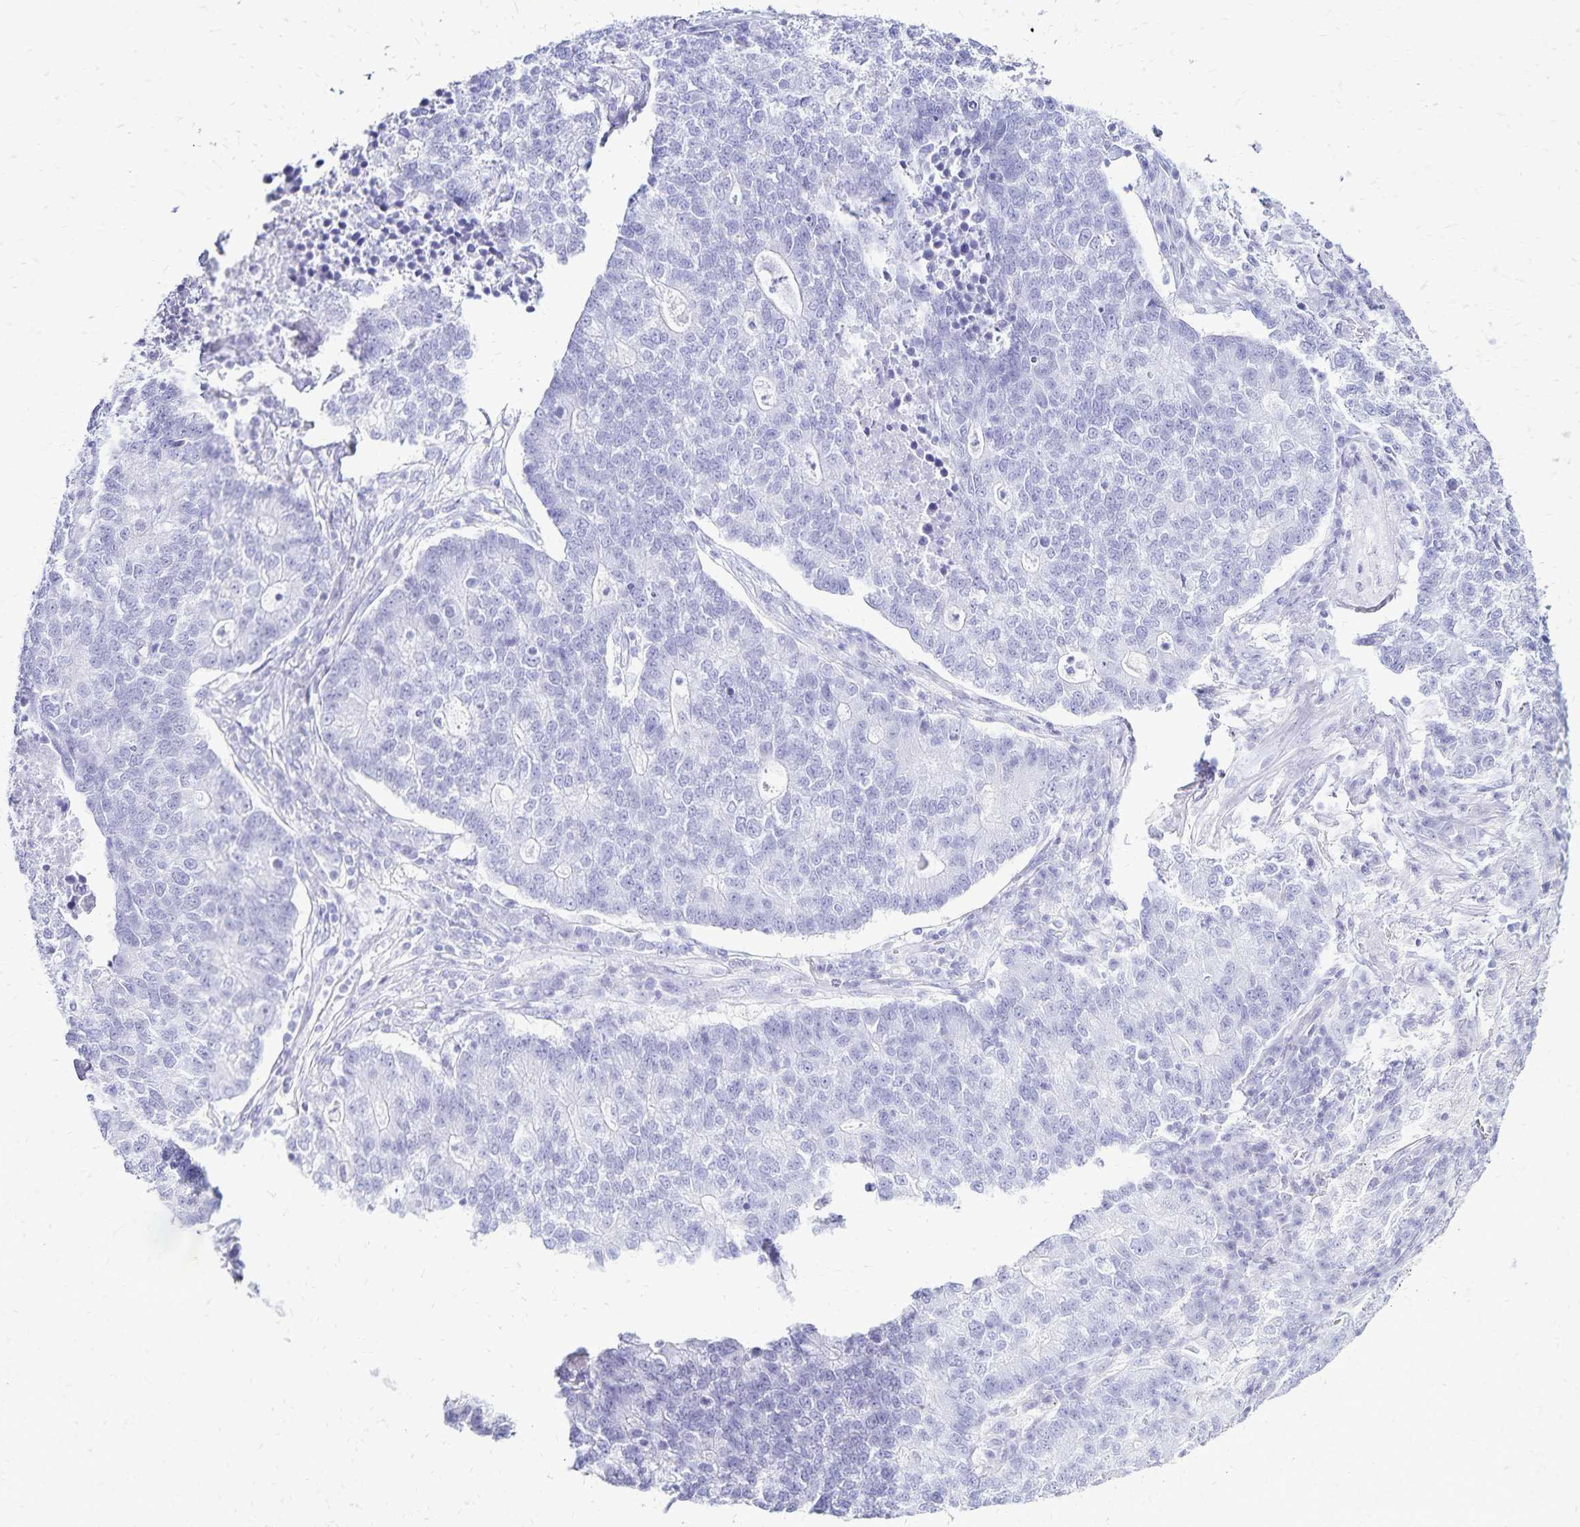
{"staining": {"intensity": "negative", "quantity": "none", "location": "none"}, "tissue": "lung cancer", "cell_type": "Tumor cells", "image_type": "cancer", "snomed": [{"axis": "morphology", "description": "Adenocarcinoma, NOS"}, {"axis": "topography", "description": "Lung"}], "caption": "A photomicrograph of lung cancer (adenocarcinoma) stained for a protein displays no brown staining in tumor cells.", "gene": "LIN28B", "patient": {"sex": "male", "age": 57}}